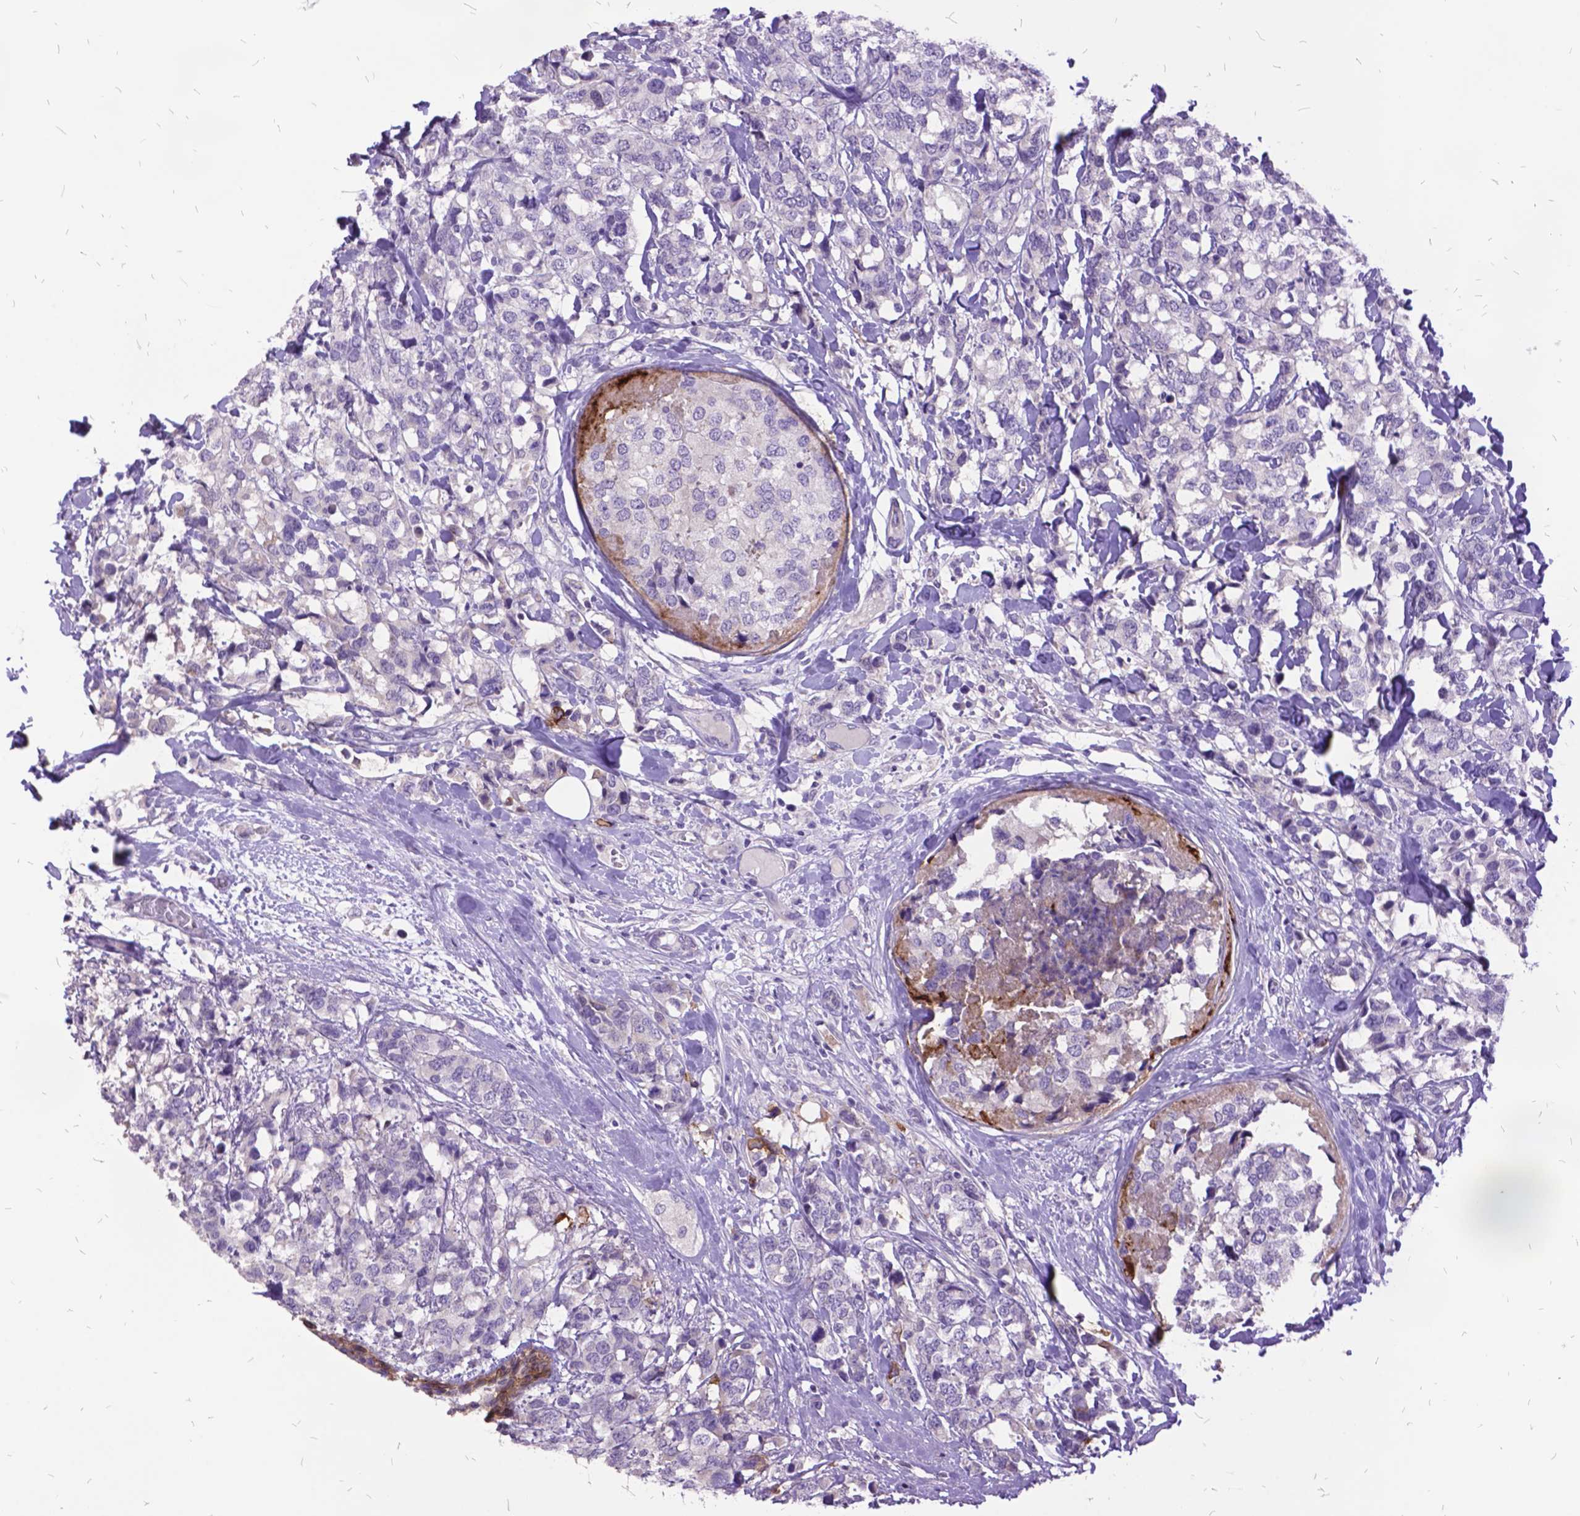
{"staining": {"intensity": "negative", "quantity": "none", "location": "none"}, "tissue": "breast cancer", "cell_type": "Tumor cells", "image_type": "cancer", "snomed": [{"axis": "morphology", "description": "Lobular carcinoma"}, {"axis": "topography", "description": "Breast"}], "caption": "A high-resolution micrograph shows immunohistochemistry (IHC) staining of lobular carcinoma (breast), which displays no significant staining in tumor cells.", "gene": "ITGB6", "patient": {"sex": "female", "age": 59}}